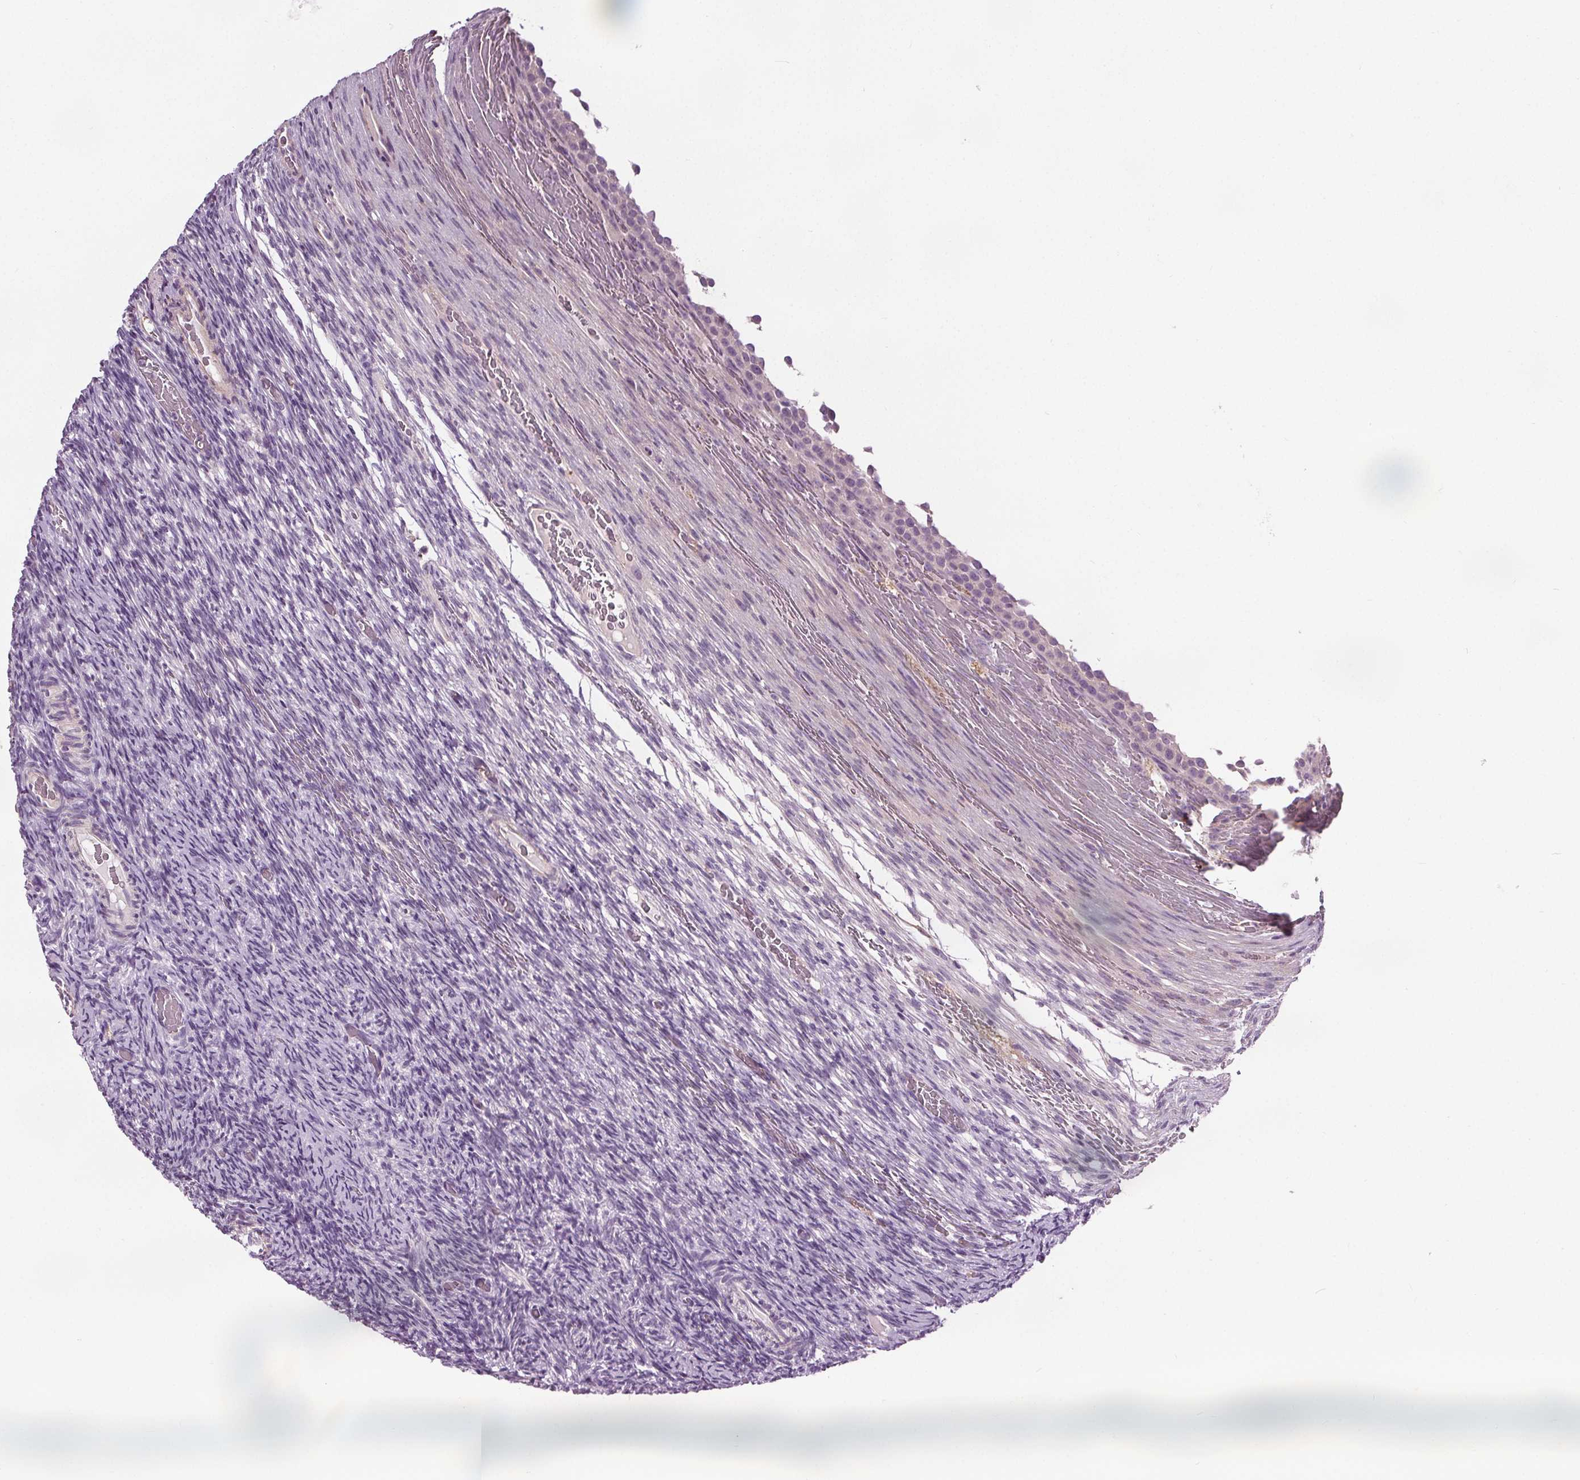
{"staining": {"intensity": "negative", "quantity": "none", "location": "none"}, "tissue": "ovary", "cell_type": "Ovarian stroma cells", "image_type": "normal", "snomed": [{"axis": "morphology", "description": "Normal tissue, NOS"}, {"axis": "topography", "description": "Ovary"}], "caption": "The photomicrograph displays no significant staining in ovarian stroma cells of ovary. Brightfield microscopy of IHC stained with DAB (3,3'-diaminobenzidine) (brown) and hematoxylin (blue), captured at high magnification.", "gene": "RASA1", "patient": {"sex": "female", "age": 34}}